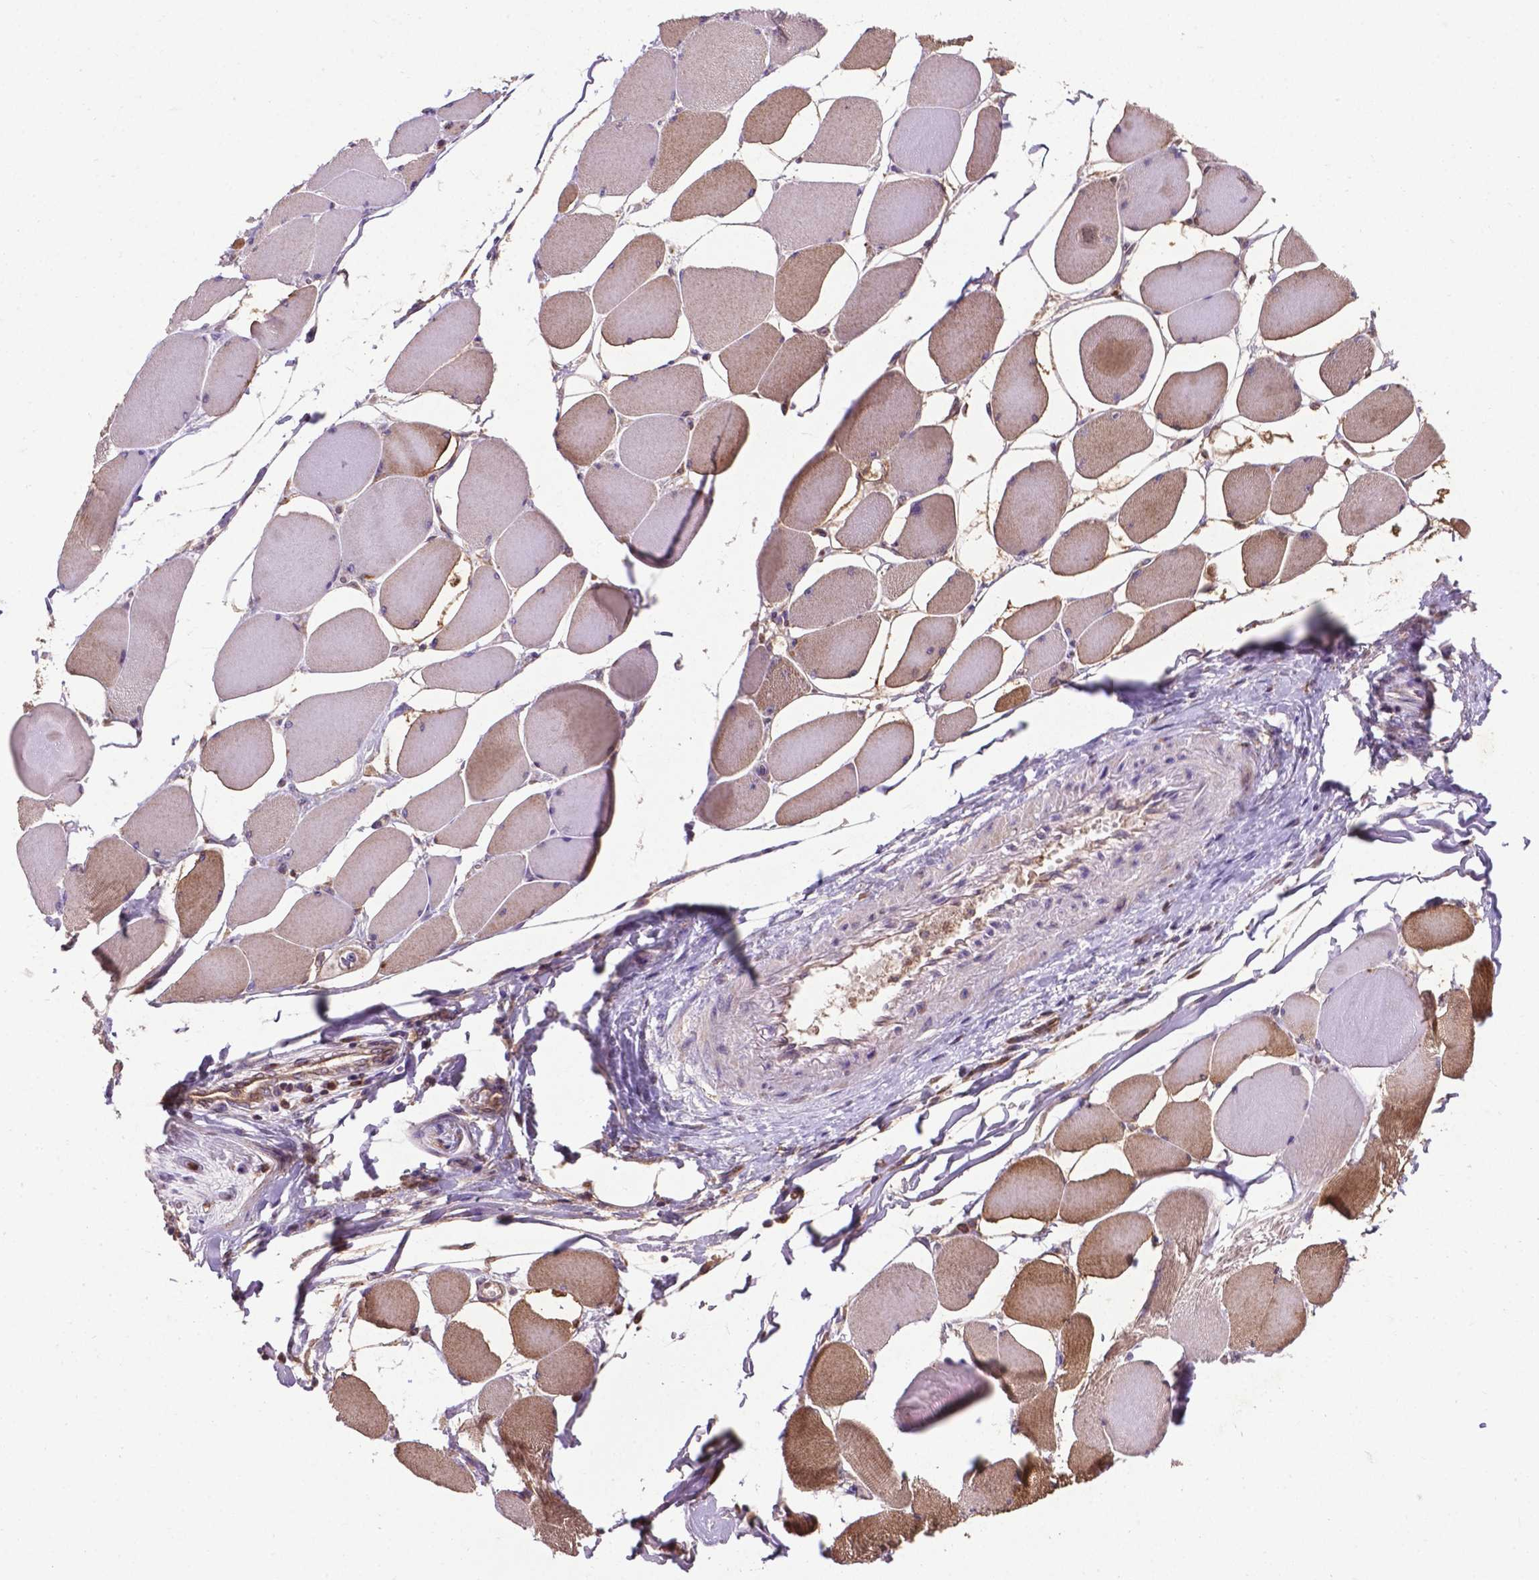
{"staining": {"intensity": "moderate", "quantity": "25%-75%", "location": "cytoplasmic/membranous"}, "tissue": "skeletal muscle", "cell_type": "Myocytes", "image_type": "normal", "snomed": [{"axis": "morphology", "description": "Normal tissue, NOS"}, {"axis": "topography", "description": "Skeletal muscle"}], "caption": "Immunohistochemical staining of benign human skeletal muscle exhibits moderate cytoplasmic/membranous protein positivity in about 25%-75% of myocytes. The protein of interest is stained brown, and the nuclei are stained in blue (DAB (3,3'-diaminobenzidine) IHC with brightfield microscopy, high magnification).", "gene": "SMAD3", "patient": {"sex": "female", "age": 75}}